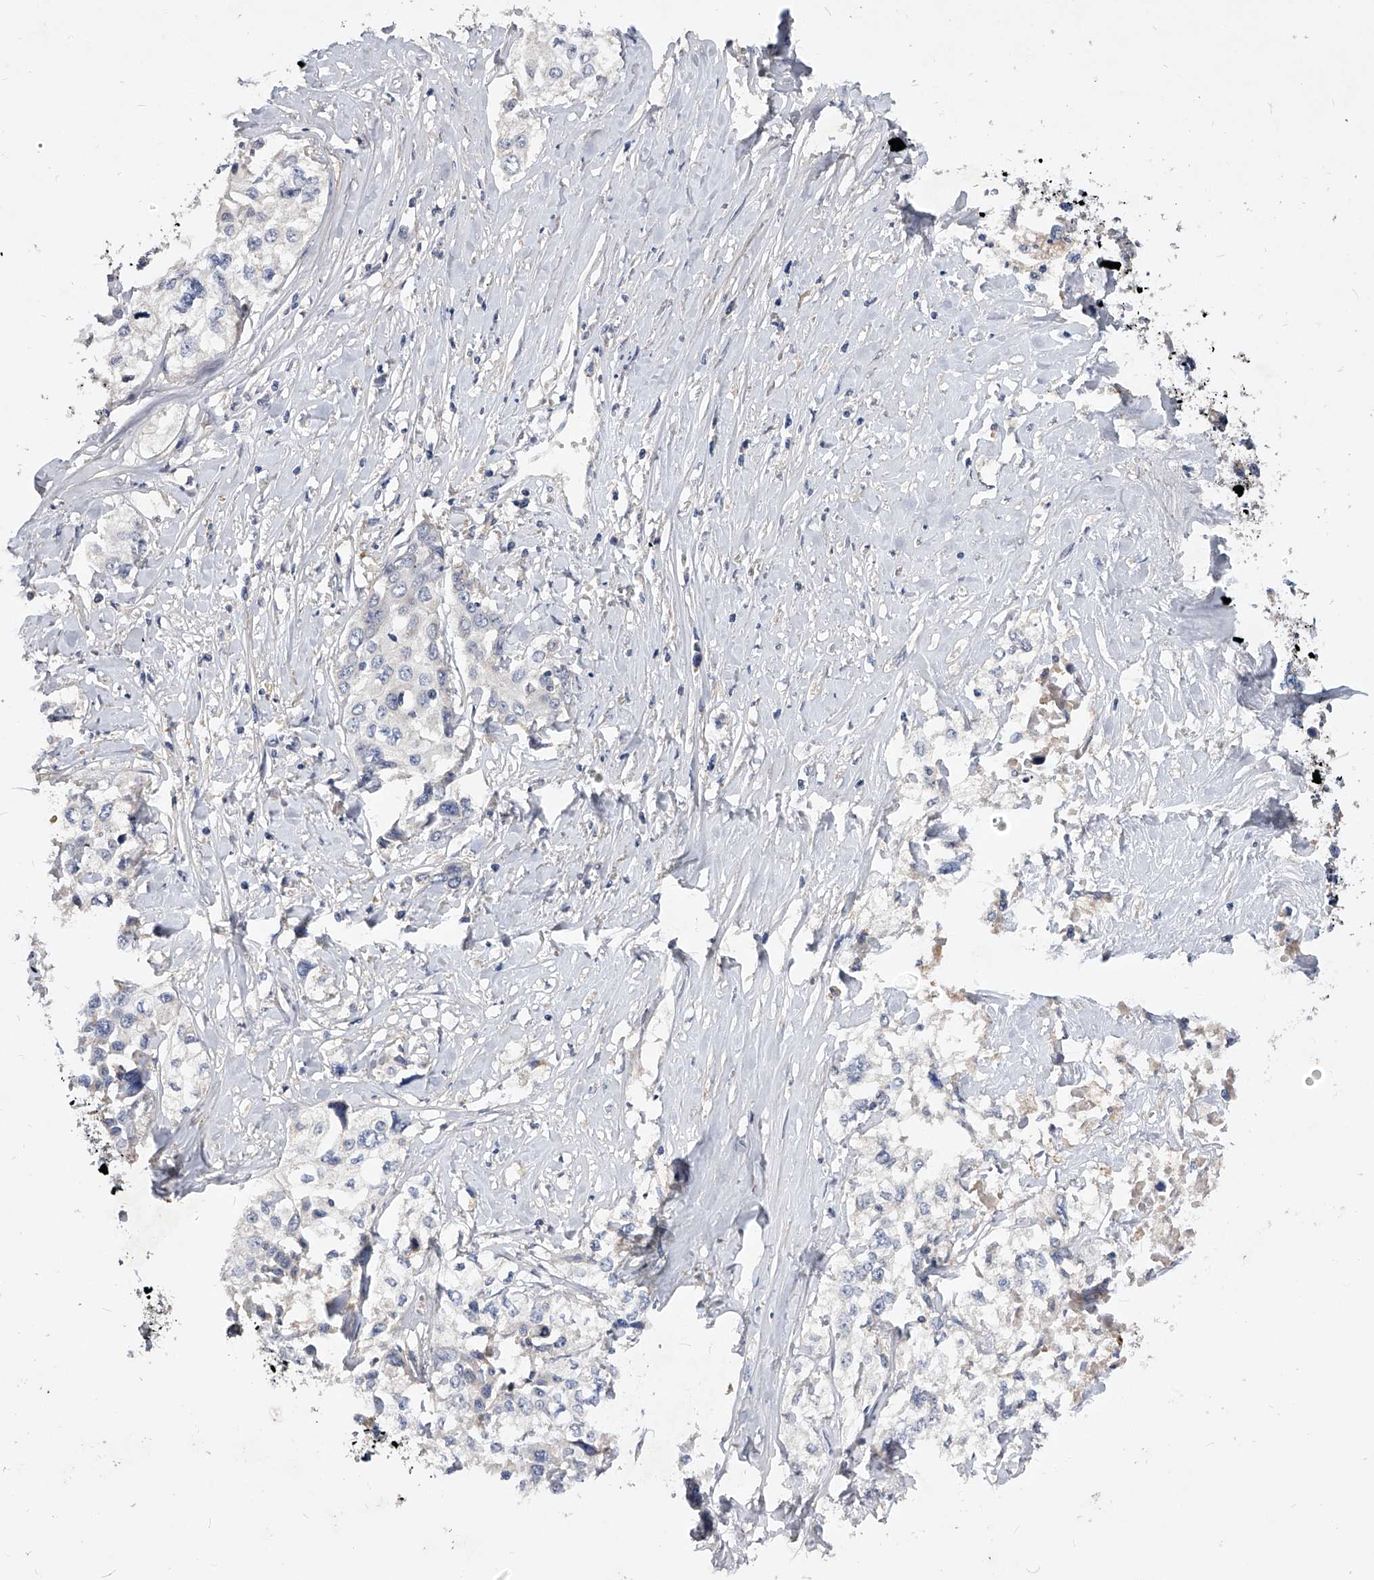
{"staining": {"intensity": "negative", "quantity": "none", "location": "none"}, "tissue": "cervical cancer", "cell_type": "Tumor cells", "image_type": "cancer", "snomed": [{"axis": "morphology", "description": "Squamous cell carcinoma, NOS"}, {"axis": "topography", "description": "Cervix"}], "caption": "A photomicrograph of cervical cancer (squamous cell carcinoma) stained for a protein reveals no brown staining in tumor cells.", "gene": "ARL4C", "patient": {"sex": "female", "age": 31}}